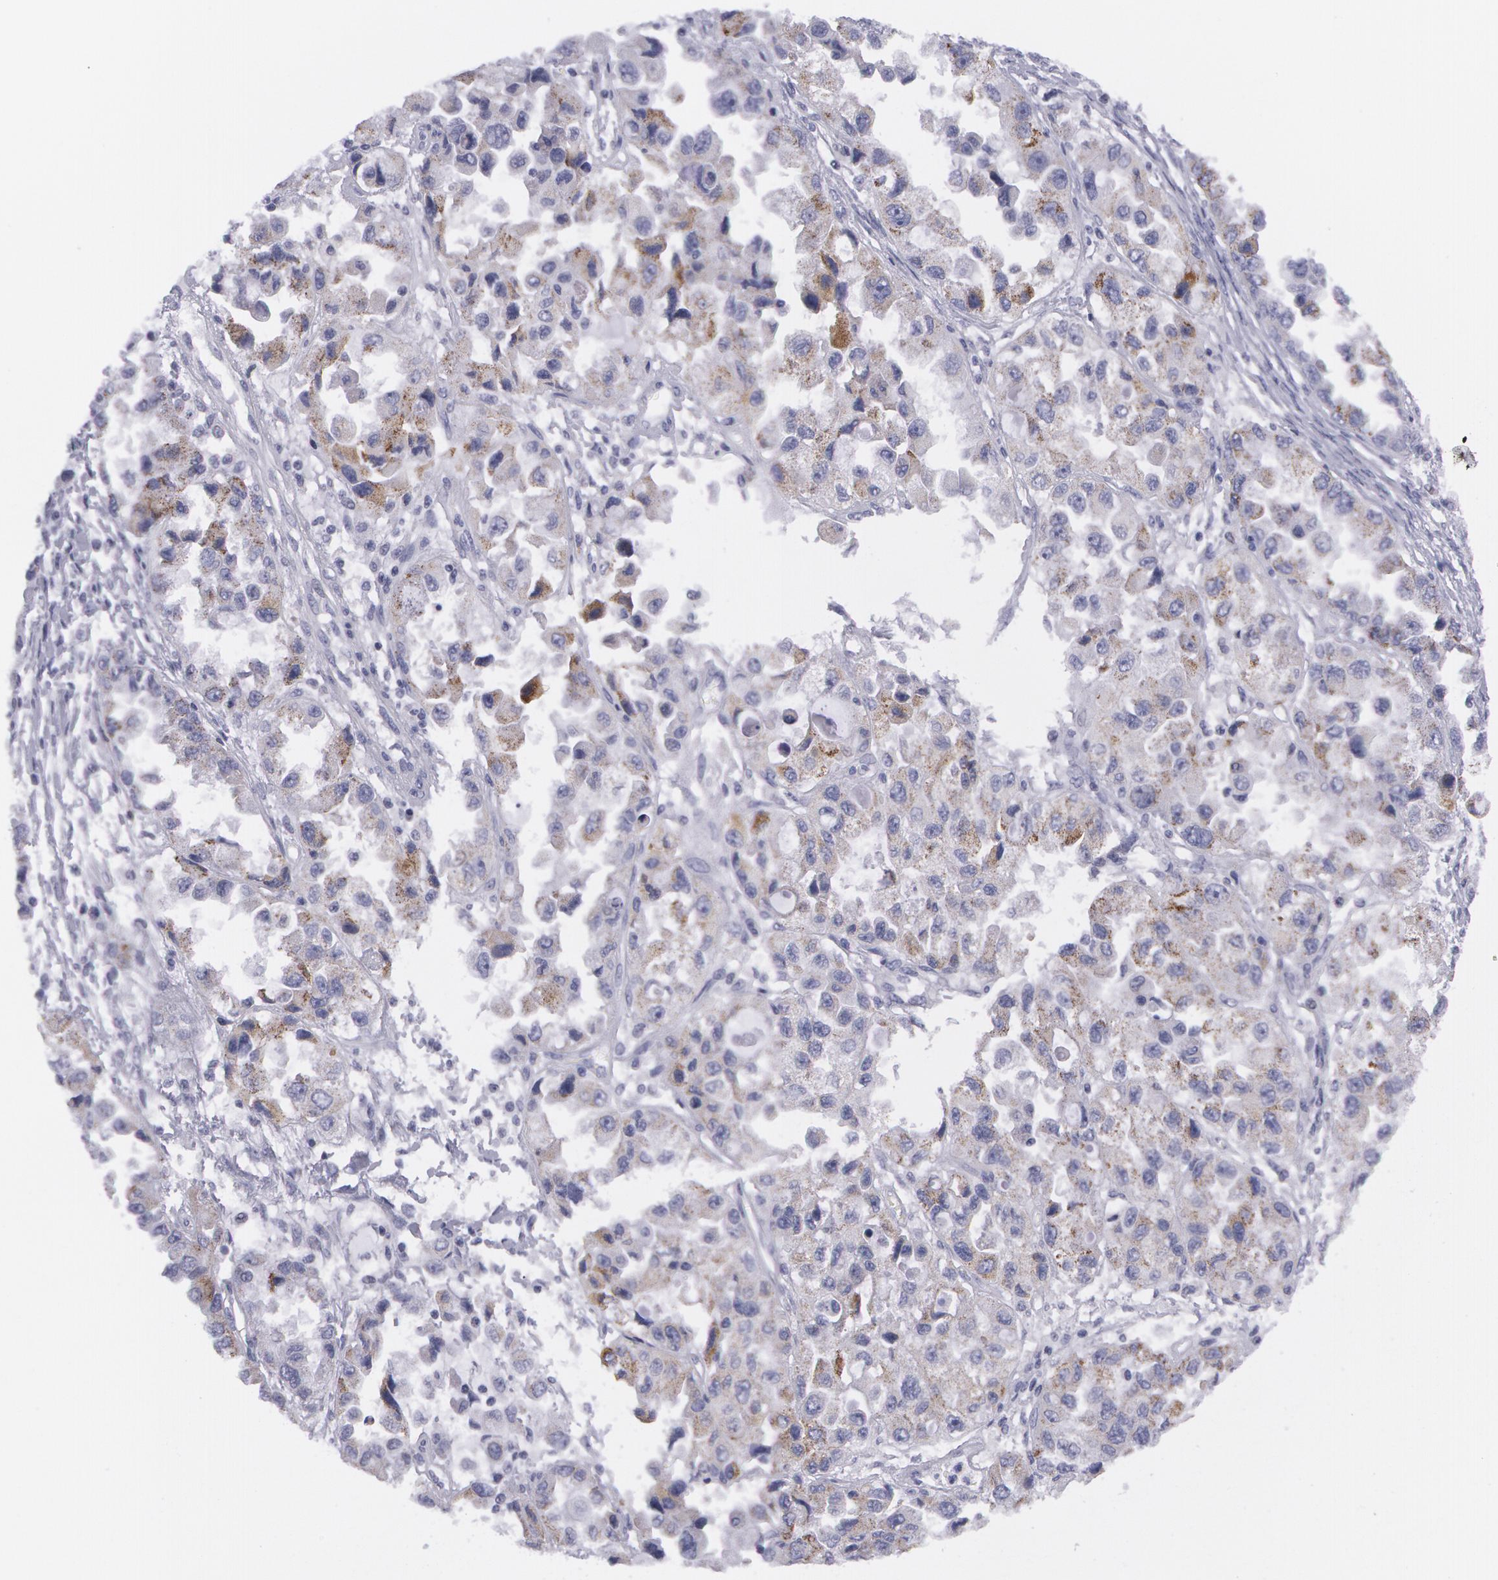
{"staining": {"intensity": "moderate", "quantity": "<25%", "location": "cytoplasmic/membranous"}, "tissue": "ovarian cancer", "cell_type": "Tumor cells", "image_type": "cancer", "snomed": [{"axis": "morphology", "description": "Cystadenocarcinoma, serous, NOS"}, {"axis": "topography", "description": "Ovary"}], "caption": "Immunohistochemical staining of human serous cystadenocarcinoma (ovarian) displays low levels of moderate cytoplasmic/membranous protein staining in approximately <25% of tumor cells. (DAB (3,3'-diaminobenzidine) IHC with brightfield microscopy, high magnification).", "gene": "AMACR", "patient": {"sex": "female", "age": 84}}